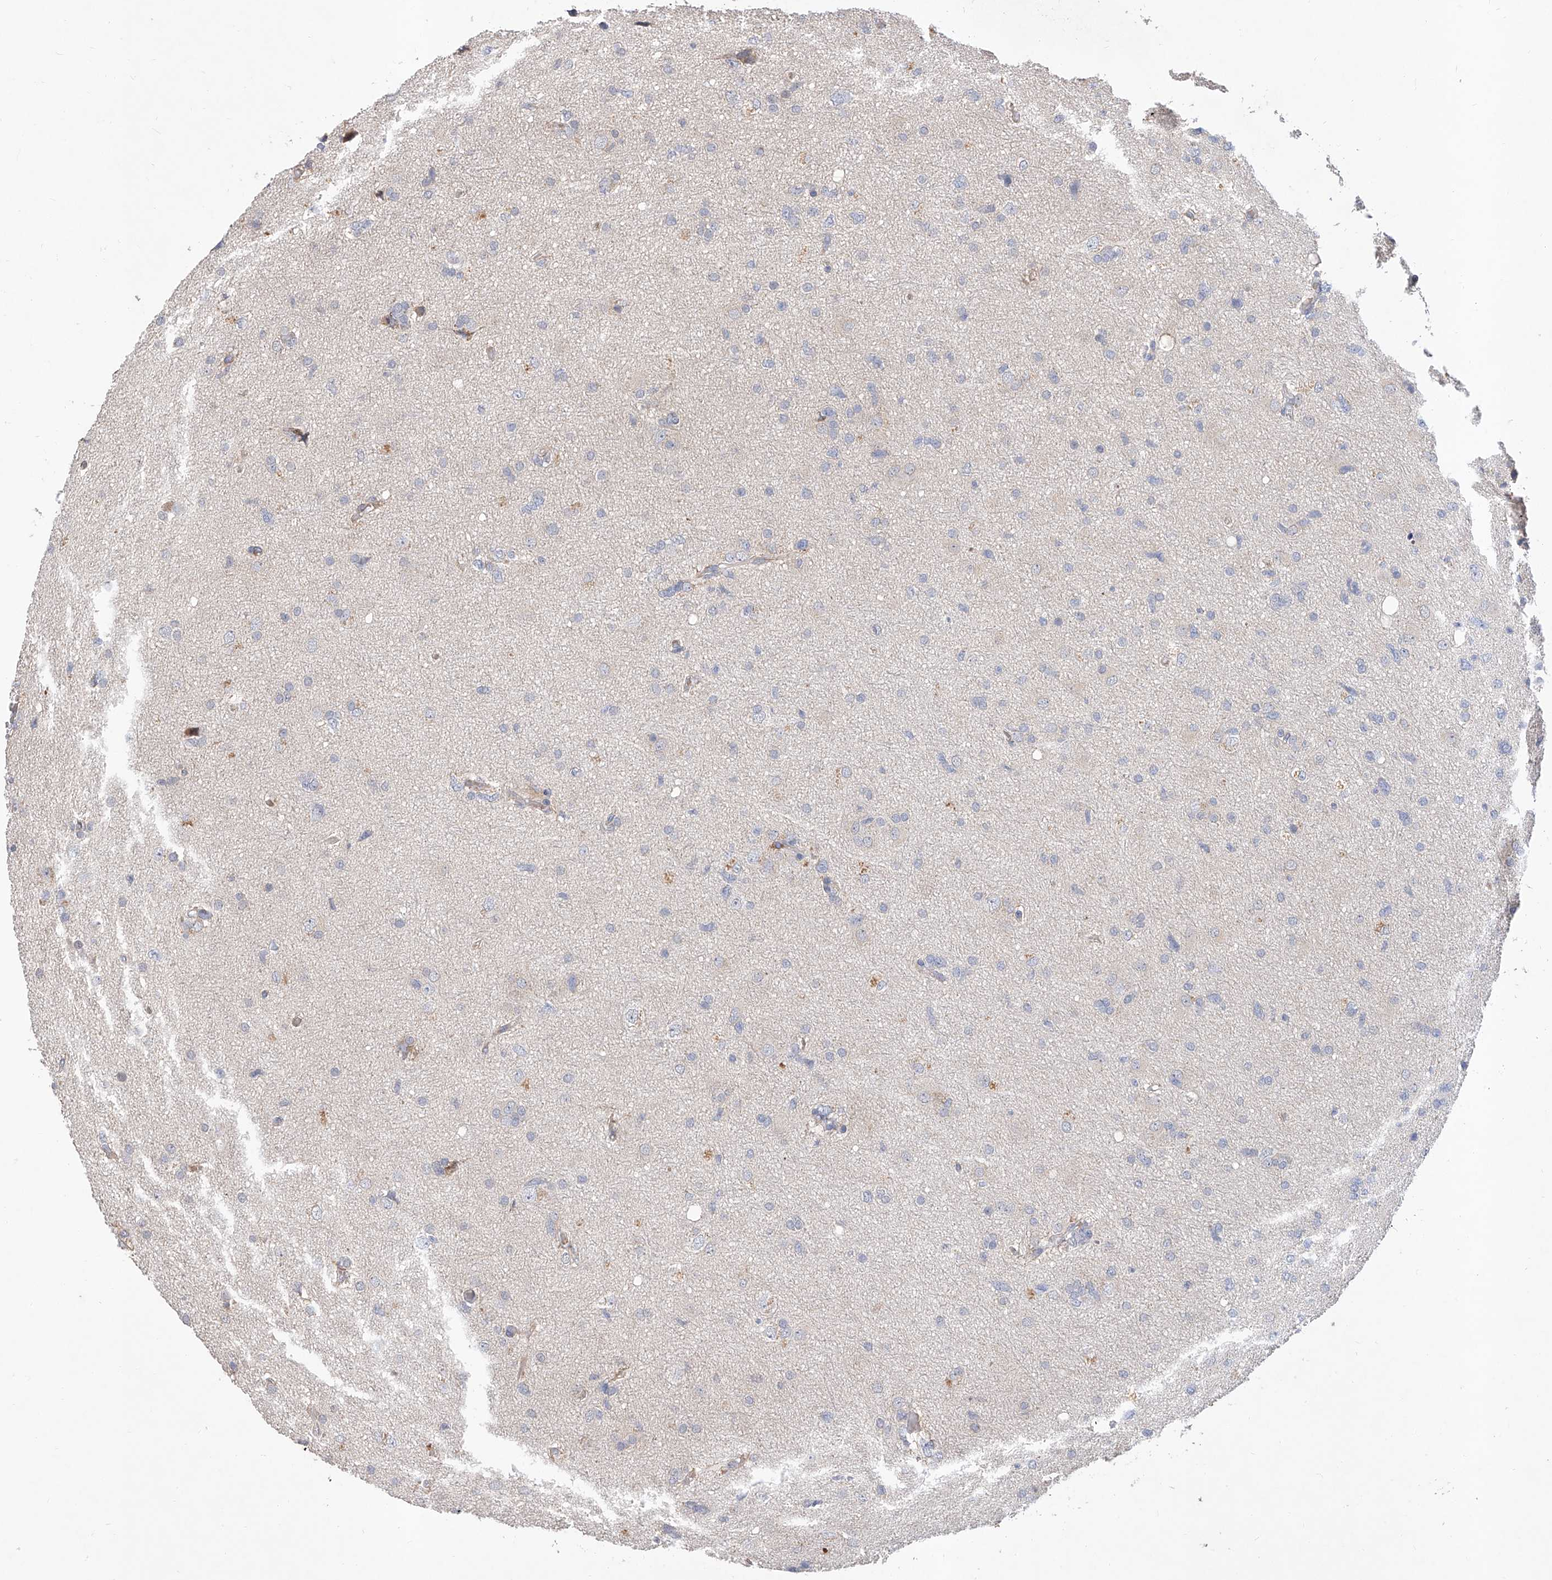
{"staining": {"intensity": "negative", "quantity": "none", "location": "none"}, "tissue": "glioma", "cell_type": "Tumor cells", "image_type": "cancer", "snomed": [{"axis": "morphology", "description": "Glioma, malignant, High grade"}, {"axis": "topography", "description": "Brain"}], "caption": "Immunohistochemistry photomicrograph of neoplastic tissue: human high-grade glioma (malignant) stained with DAB (3,3'-diaminobenzidine) displays no significant protein expression in tumor cells. (DAB (3,3'-diaminobenzidine) immunohistochemistry (IHC) visualized using brightfield microscopy, high magnification).", "gene": "FUCA2", "patient": {"sex": "female", "age": 59}}